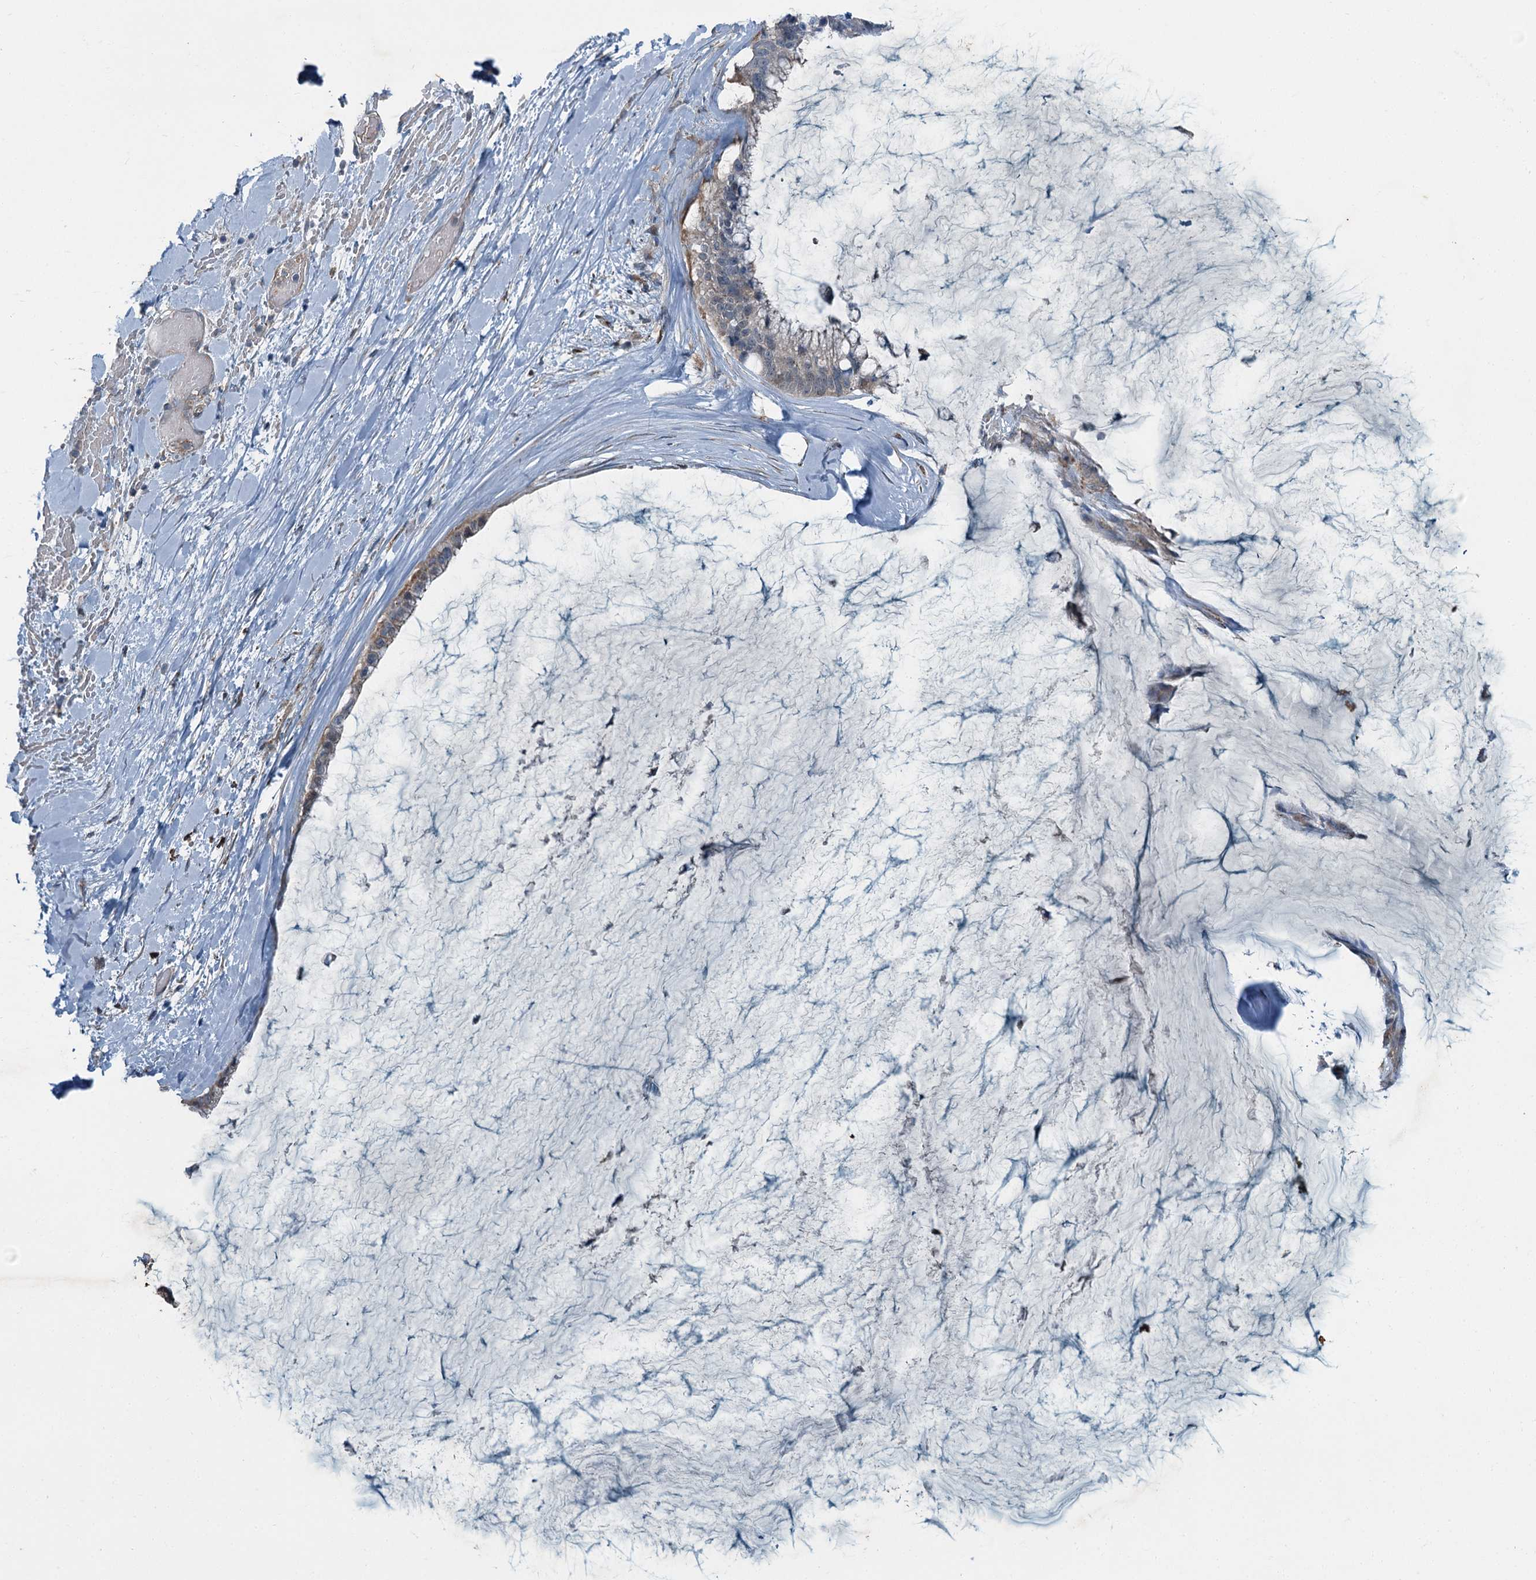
{"staining": {"intensity": "weak", "quantity": "<25%", "location": "cytoplasmic/membranous"}, "tissue": "ovarian cancer", "cell_type": "Tumor cells", "image_type": "cancer", "snomed": [{"axis": "morphology", "description": "Cystadenocarcinoma, mucinous, NOS"}, {"axis": "topography", "description": "Ovary"}], "caption": "Ovarian cancer (mucinous cystadenocarcinoma) was stained to show a protein in brown. There is no significant positivity in tumor cells.", "gene": "AXL", "patient": {"sex": "female", "age": 39}}